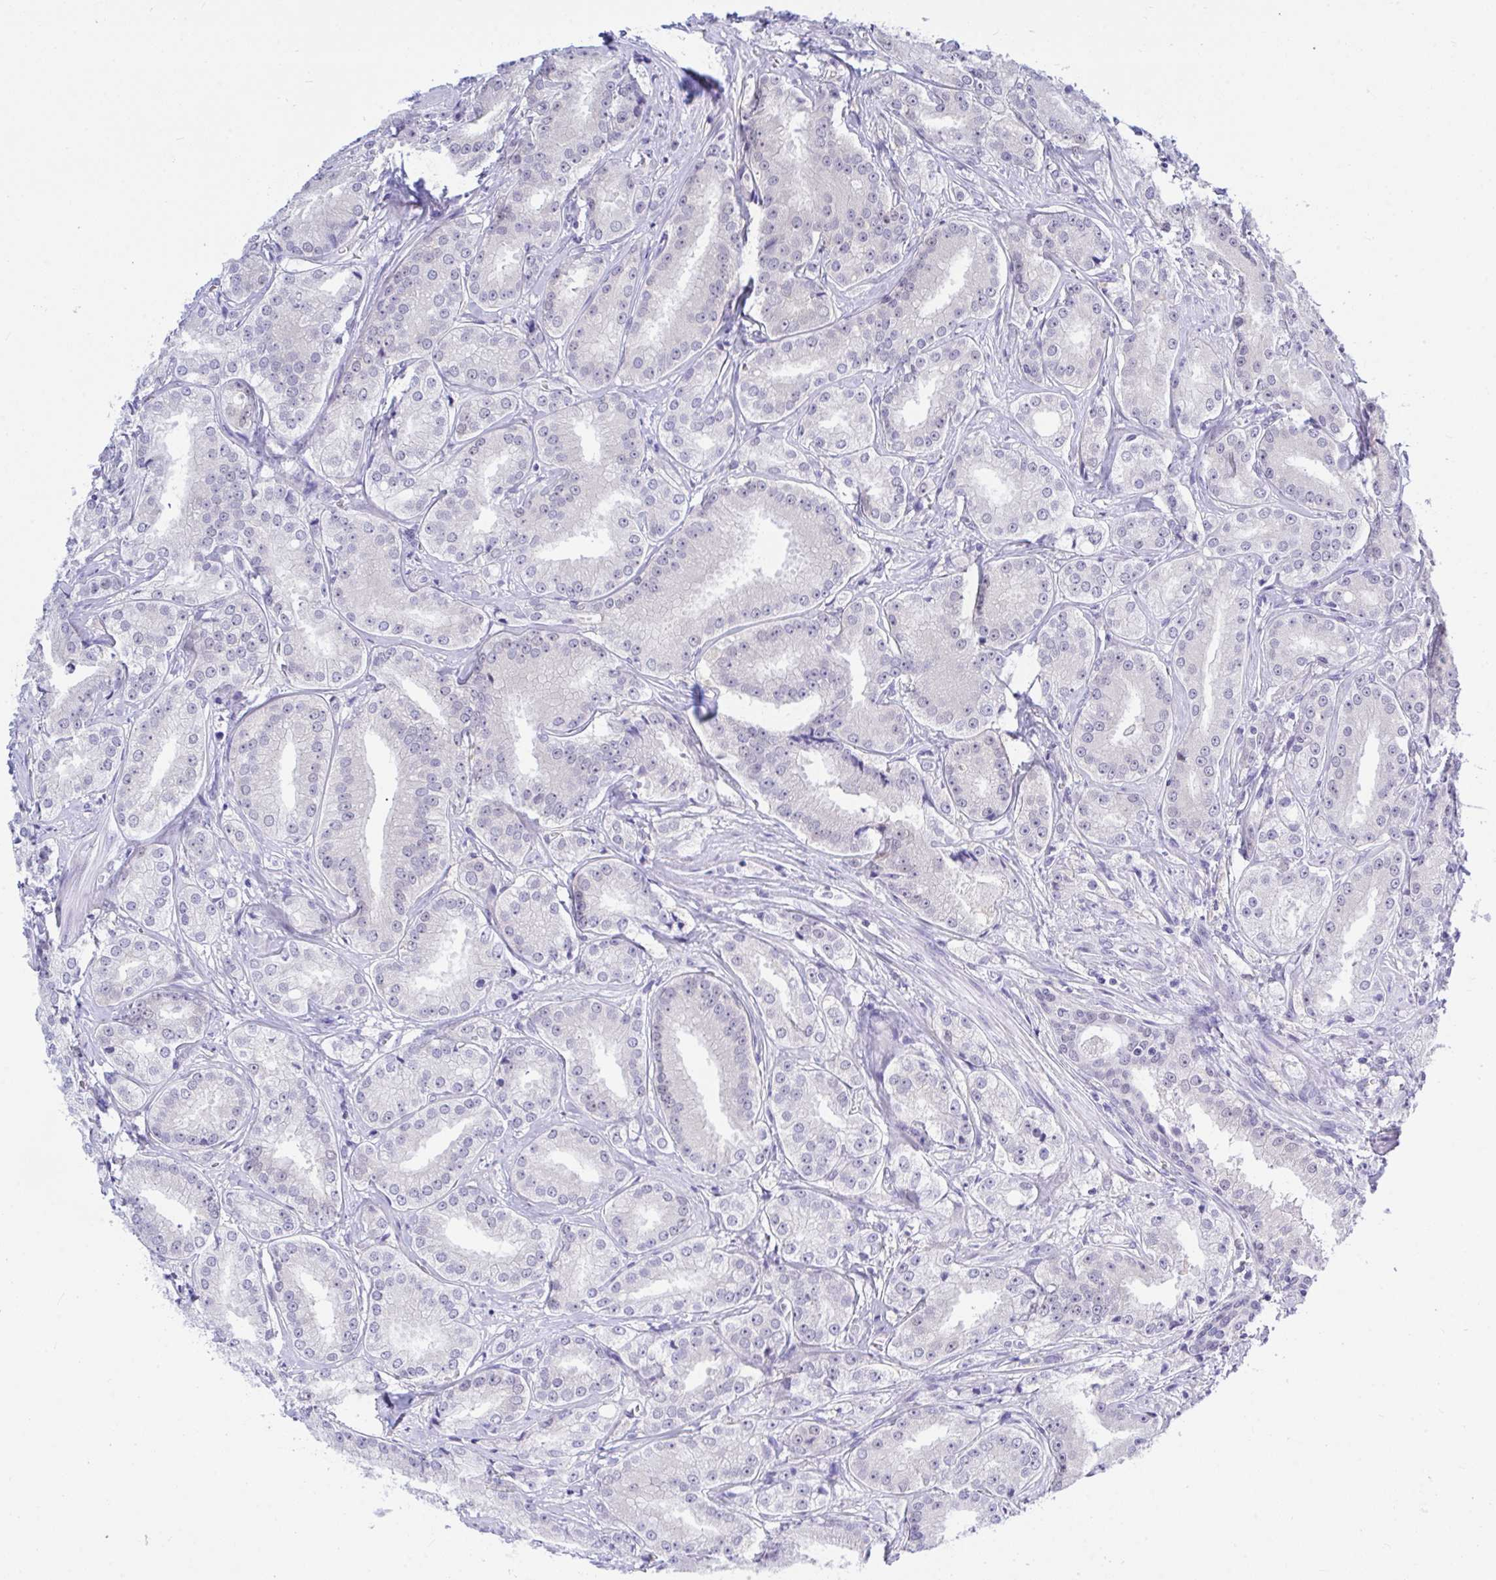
{"staining": {"intensity": "negative", "quantity": "none", "location": "none"}, "tissue": "prostate cancer", "cell_type": "Tumor cells", "image_type": "cancer", "snomed": [{"axis": "morphology", "description": "Adenocarcinoma, High grade"}, {"axis": "topography", "description": "Prostate"}], "caption": "Immunohistochemistry histopathology image of neoplastic tissue: human high-grade adenocarcinoma (prostate) stained with DAB demonstrates no significant protein expression in tumor cells.", "gene": "THOP1", "patient": {"sex": "male", "age": 64}}